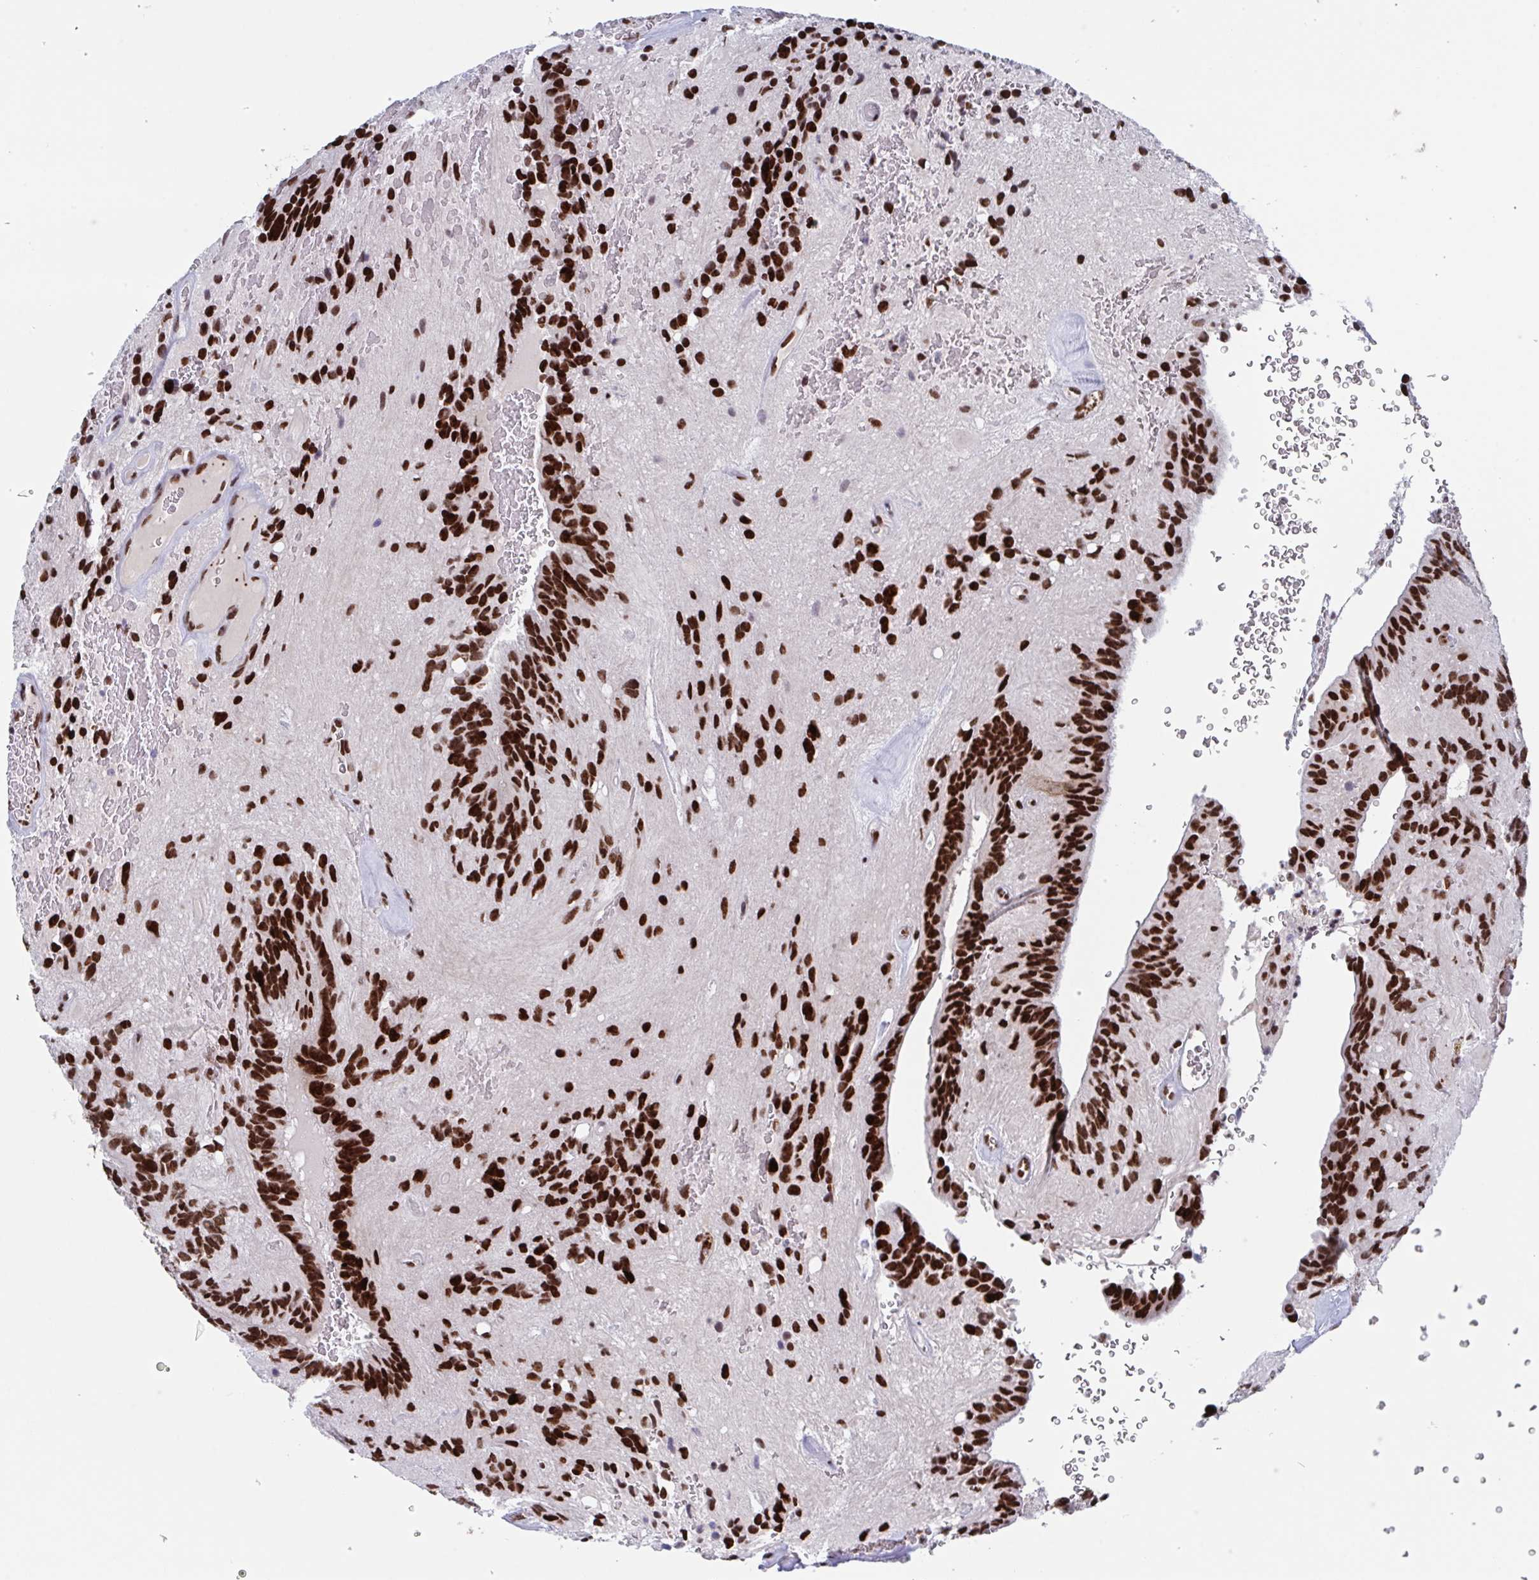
{"staining": {"intensity": "strong", "quantity": ">75%", "location": "nuclear"}, "tissue": "glioma", "cell_type": "Tumor cells", "image_type": "cancer", "snomed": [{"axis": "morphology", "description": "Glioma, malignant, Low grade"}, {"axis": "topography", "description": "Brain"}], "caption": "DAB immunohistochemical staining of human glioma exhibits strong nuclear protein expression in approximately >75% of tumor cells.", "gene": "ZNF607", "patient": {"sex": "male", "age": 31}}